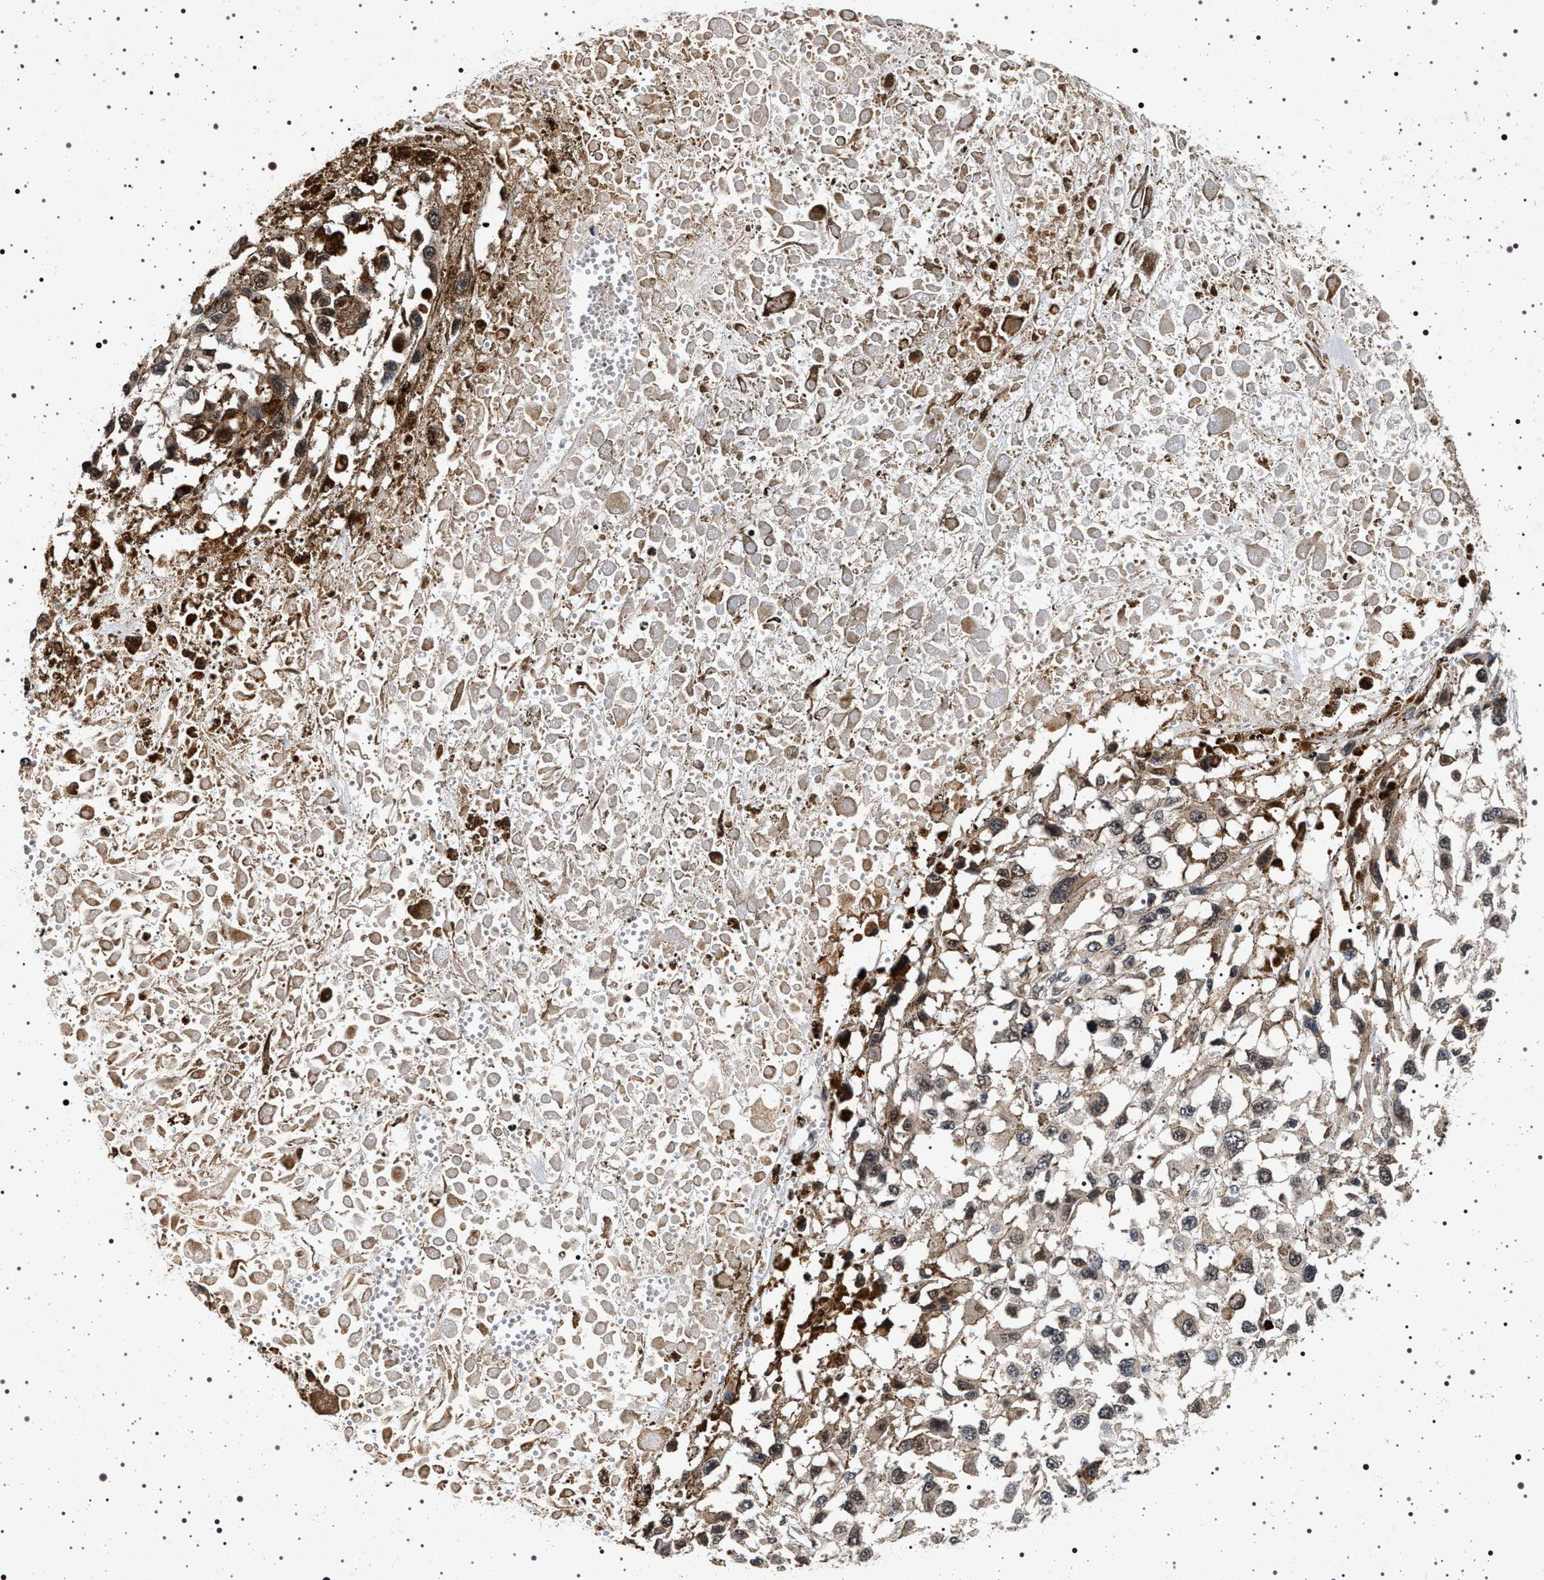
{"staining": {"intensity": "weak", "quantity": ">75%", "location": "cytoplasmic/membranous,nuclear"}, "tissue": "melanoma", "cell_type": "Tumor cells", "image_type": "cancer", "snomed": [{"axis": "morphology", "description": "Malignant melanoma, Metastatic site"}, {"axis": "topography", "description": "Lymph node"}], "caption": "Weak cytoplasmic/membranous and nuclear expression for a protein is seen in approximately >75% of tumor cells of malignant melanoma (metastatic site) using immunohistochemistry (IHC).", "gene": "CDKN1B", "patient": {"sex": "male", "age": 59}}